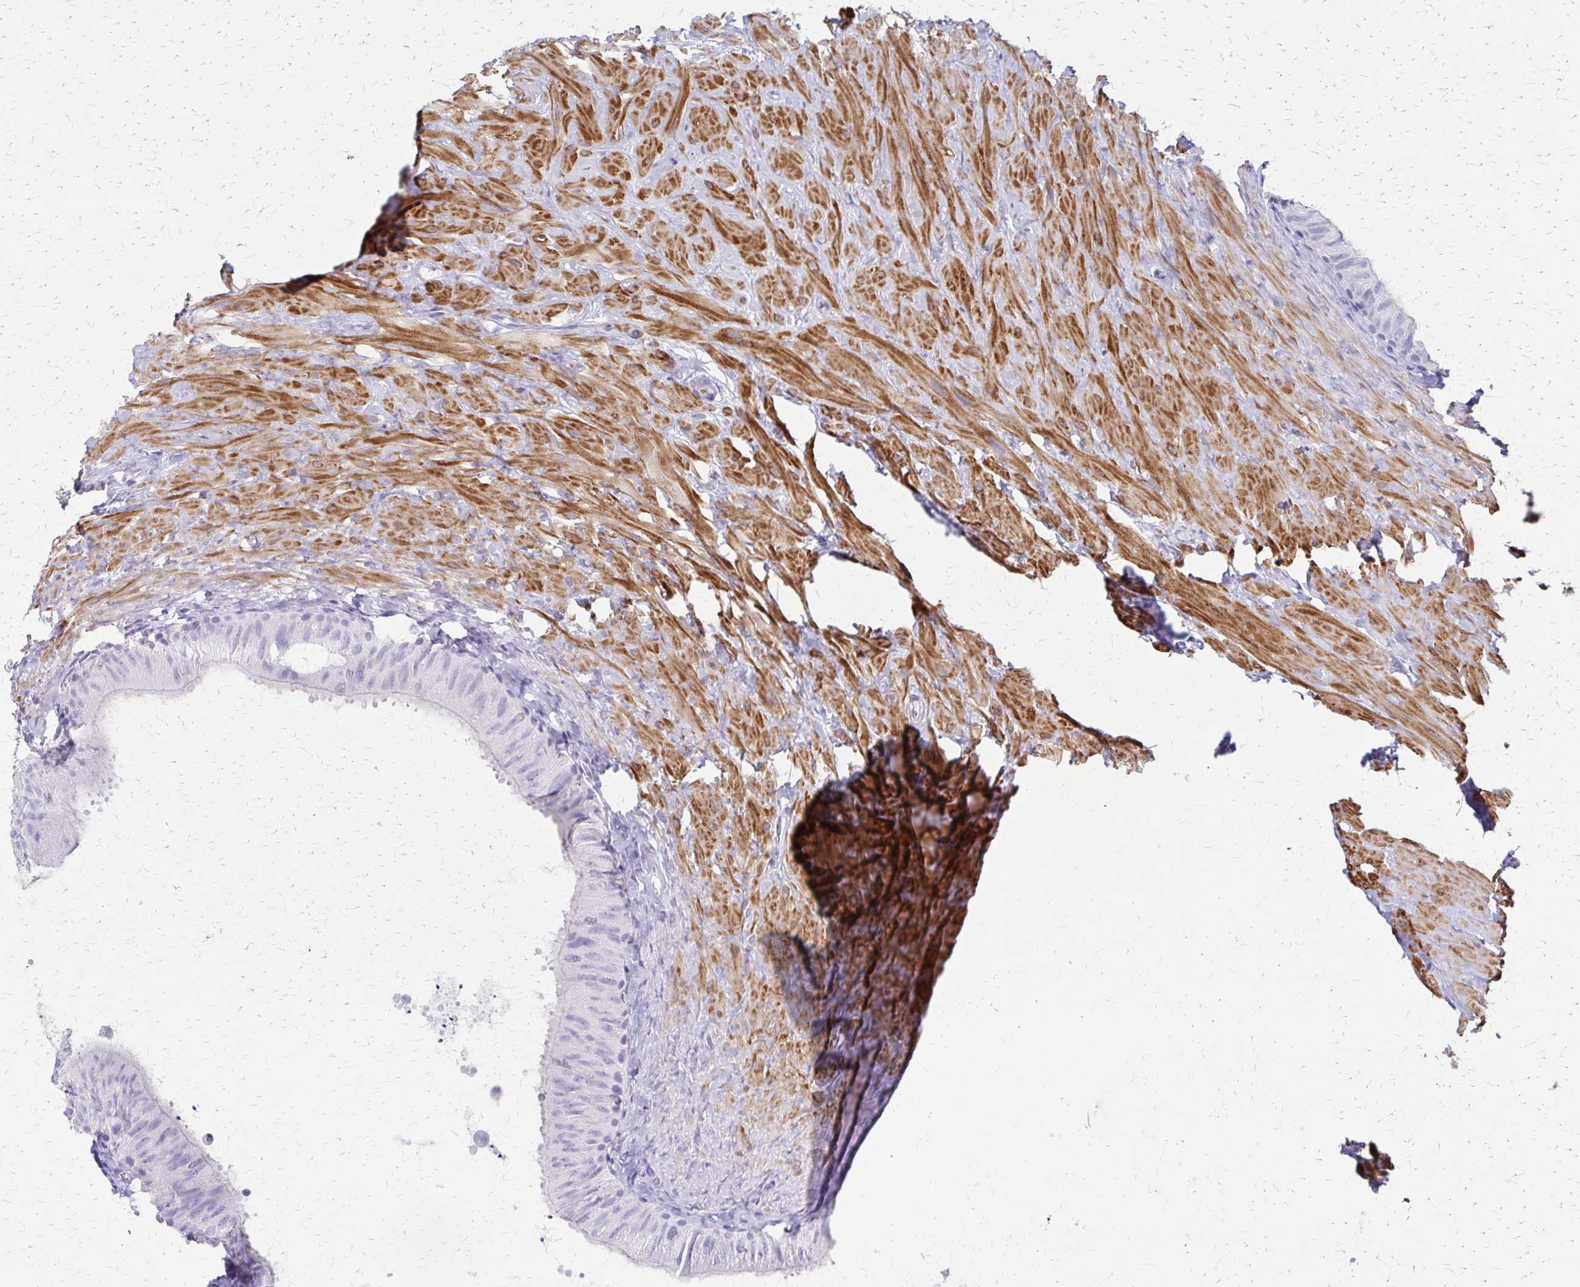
{"staining": {"intensity": "negative", "quantity": "none", "location": "none"}, "tissue": "epididymis", "cell_type": "Glandular cells", "image_type": "normal", "snomed": [{"axis": "morphology", "description": "Normal tissue, NOS"}, {"axis": "topography", "description": "Epididymis, spermatic cord, NOS"}, {"axis": "topography", "description": "Epididymis"}], "caption": "Immunohistochemistry (IHC) image of unremarkable epididymis: human epididymis stained with DAB (3,3'-diaminobenzidine) displays no significant protein positivity in glandular cells. Nuclei are stained in blue.", "gene": "ZSCAN5B", "patient": {"sex": "male", "age": 31}}